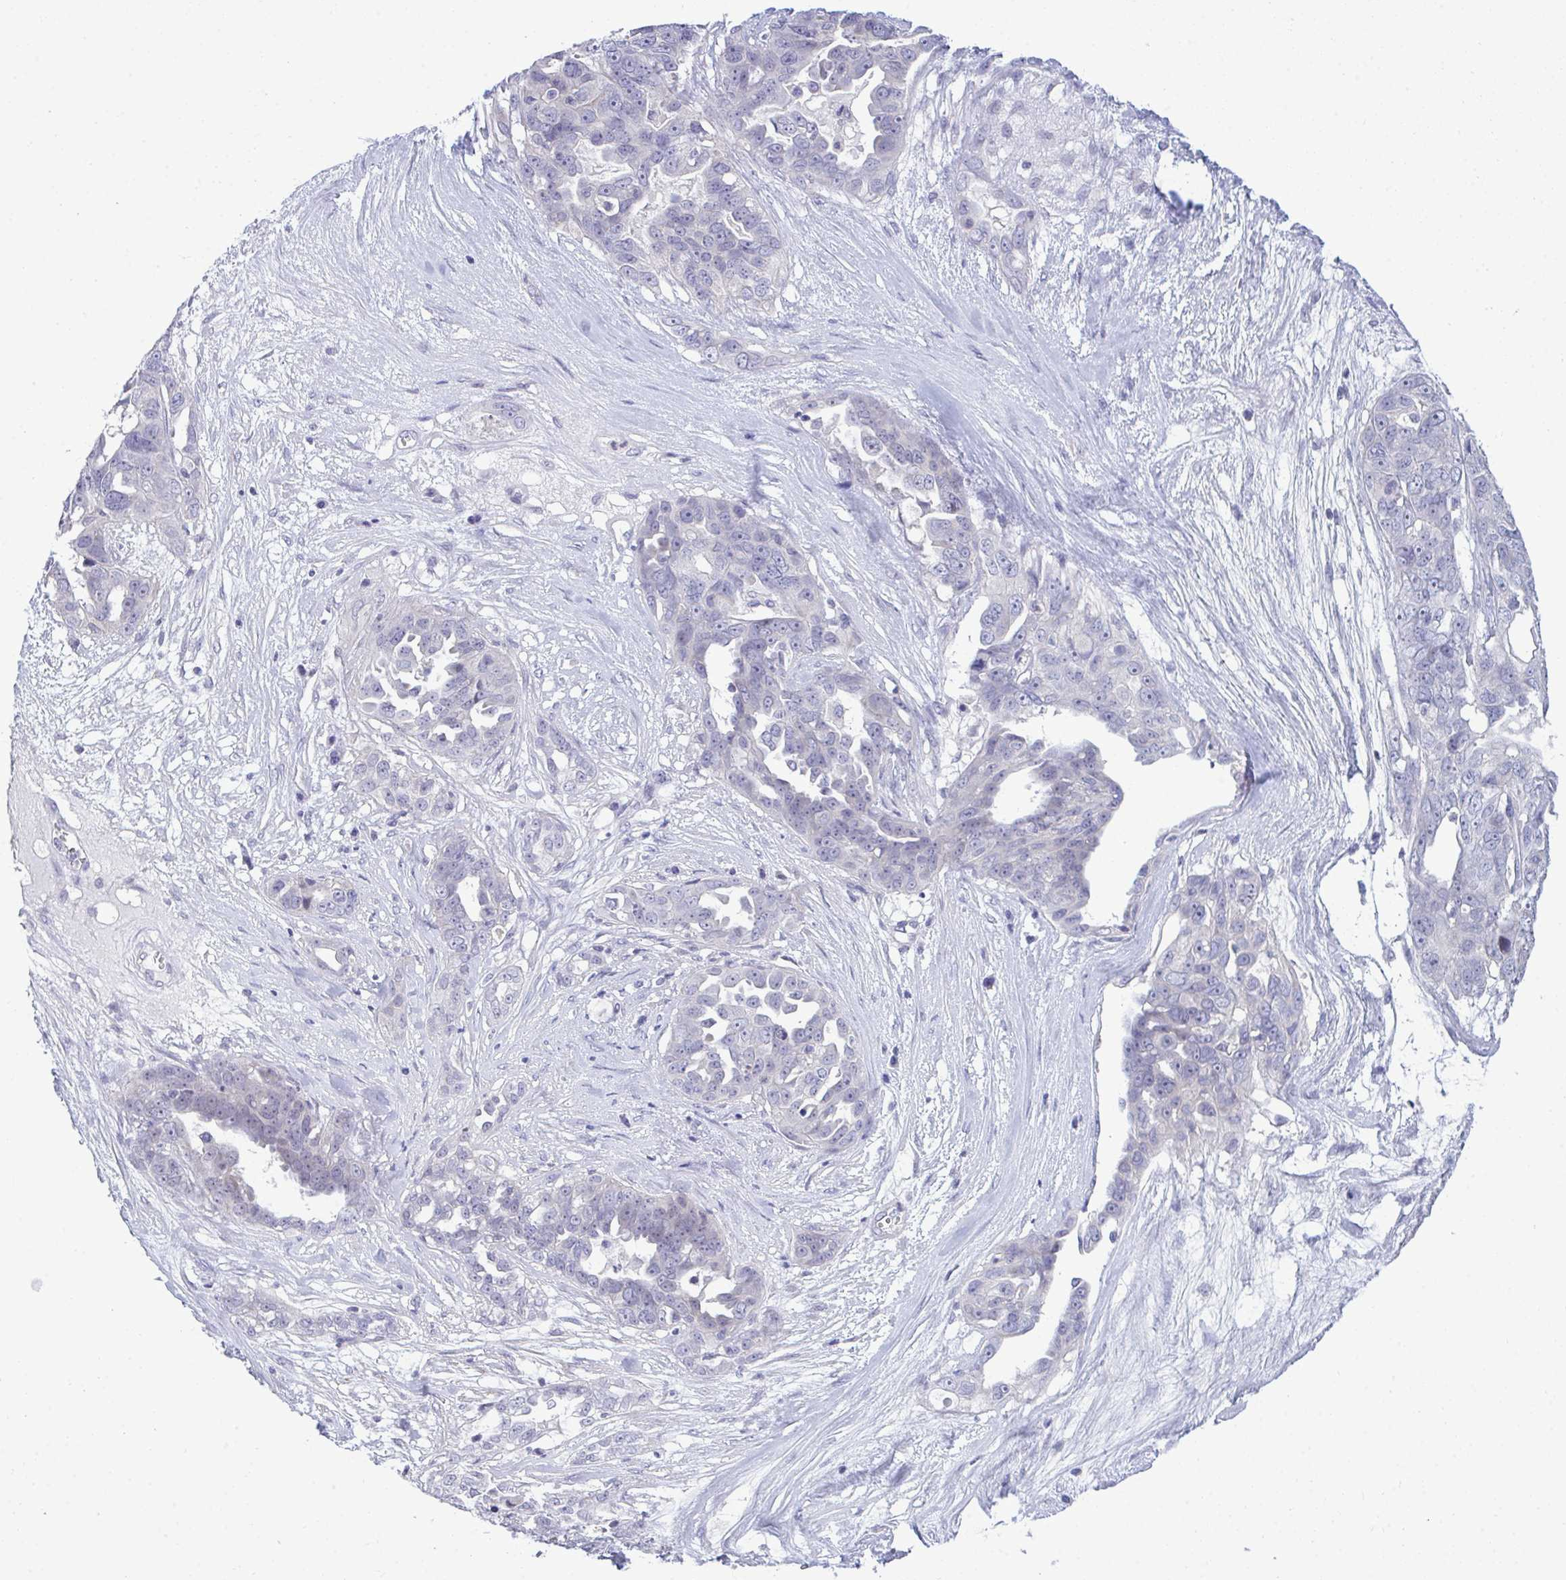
{"staining": {"intensity": "negative", "quantity": "none", "location": "none"}, "tissue": "ovarian cancer", "cell_type": "Tumor cells", "image_type": "cancer", "snomed": [{"axis": "morphology", "description": "Carcinoma, endometroid"}, {"axis": "topography", "description": "Ovary"}], "caption": "This is an immunohistochemistry image of ovarian endometroid carcinoma. There is no positivity in tumor cells.", "gene": "PIGK", "patient": {"sex": "female", "age": 70}}